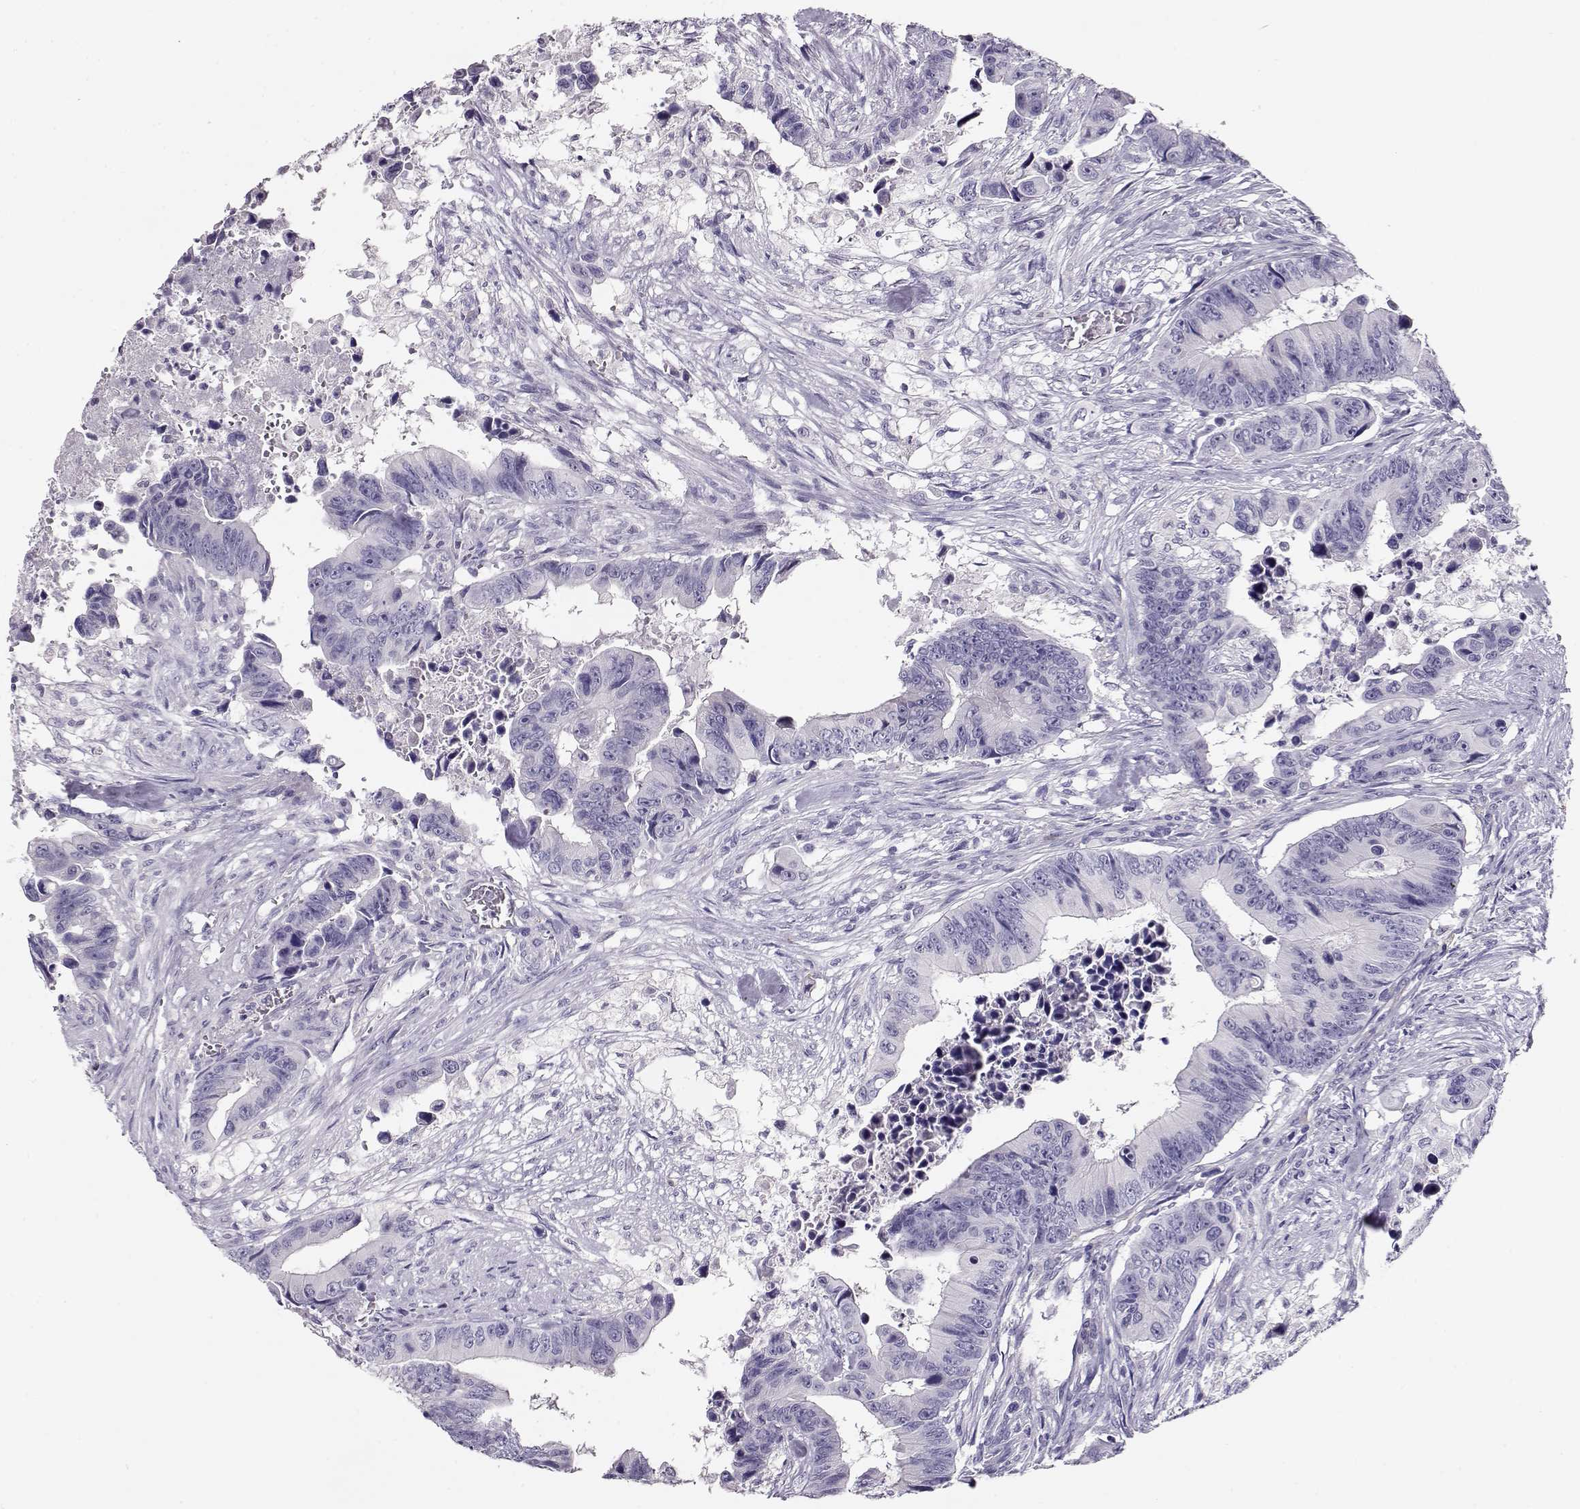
{"staining": {"intensity": "negative", "quantity": "none", "location": "none"}, "tissue": "colorectal cancer", "cell_type": "Tumor cells", "image_type": "cancer", "snomed": [{"axis": "morphology", "description": "Adenocarcinoma, NOS"}, {"axis": "topography", "description": "Colon"}], "caption": "Colorectal adenocarcinoma stained for a protein using IHC demonstrates no expression tumor cells.", "gene": "RBM44", "patient": {"sex": "female", "age": 87}}